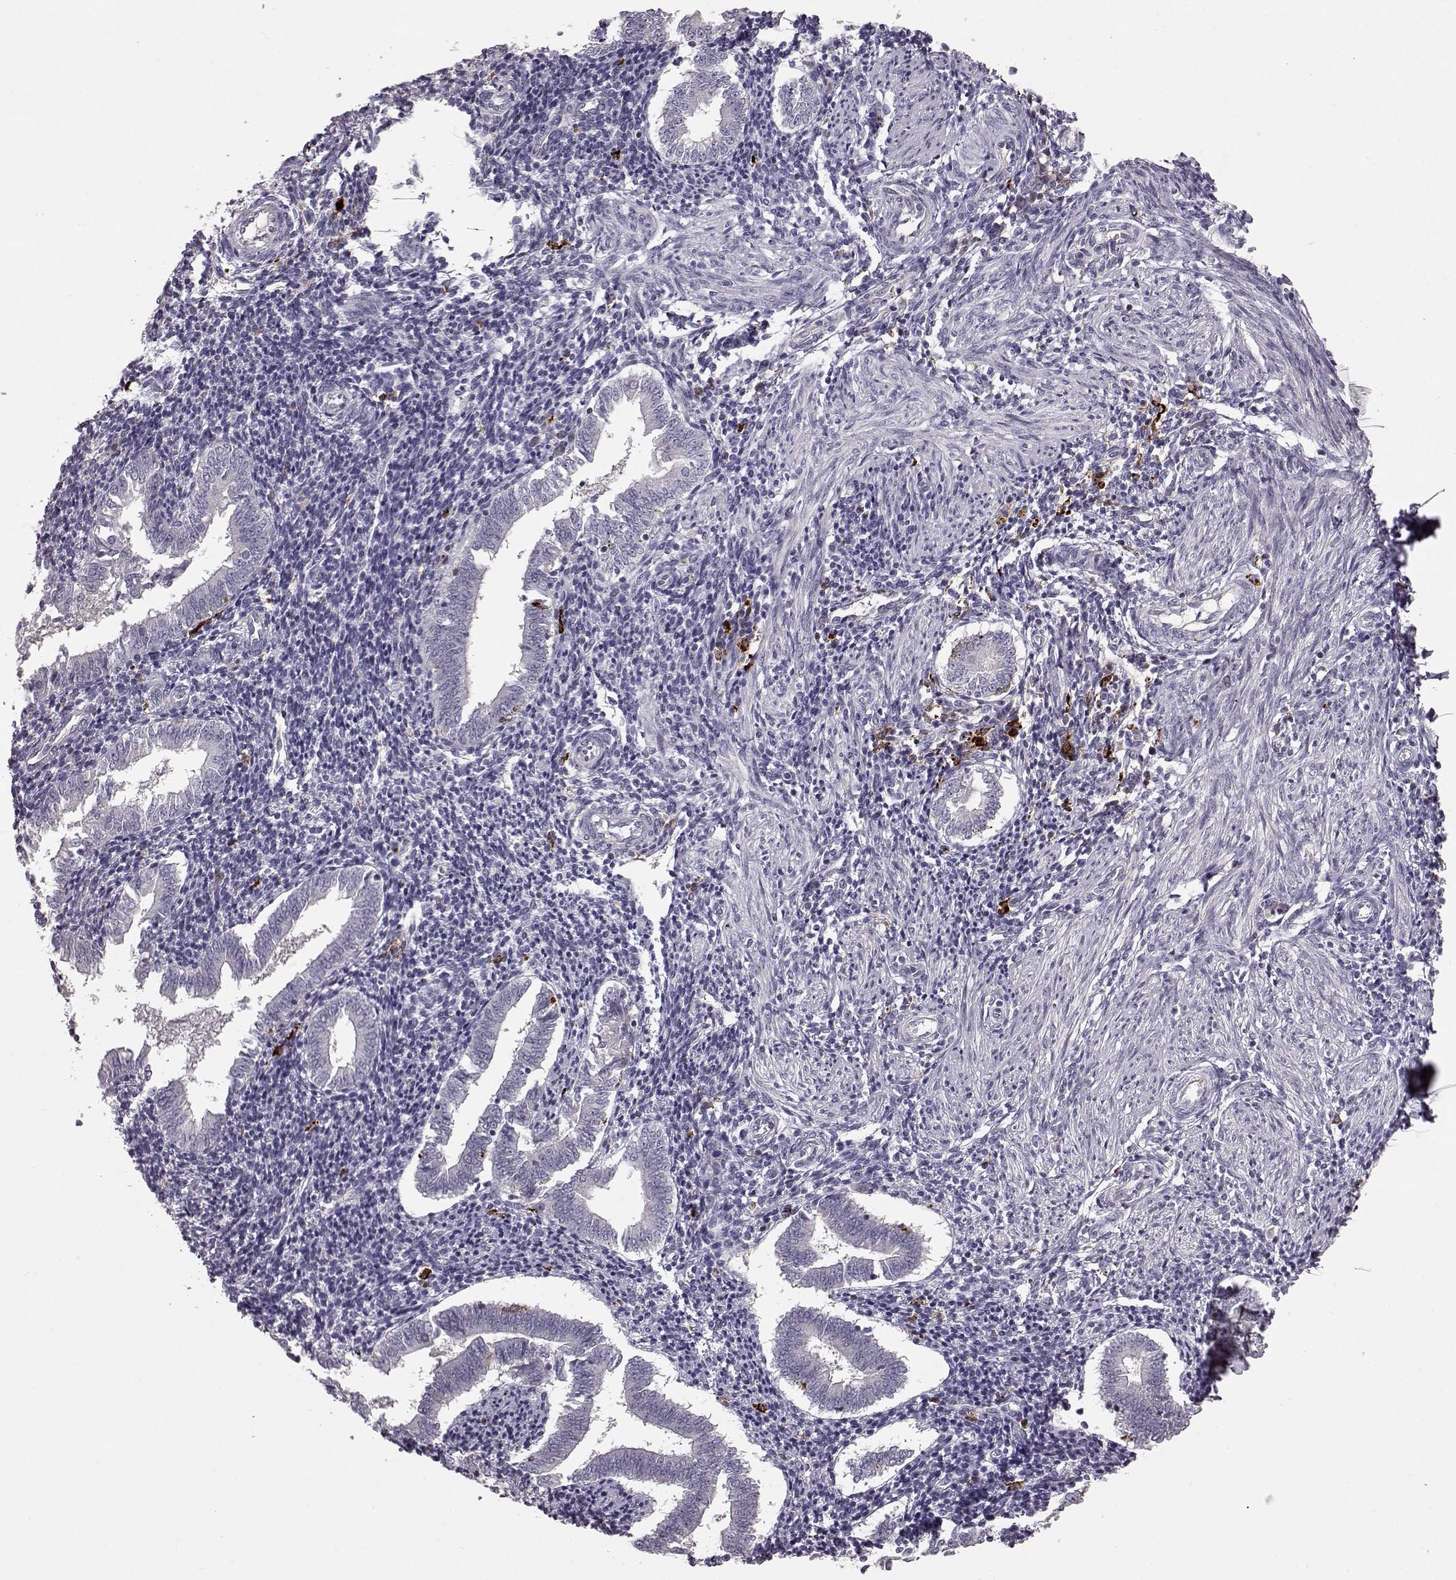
{"staining": {"intensity": "negative", "quantity": "none", "location": "none"}, "tissue": "endometrium", "cell_type": "Cells in endometrial stroma", "image_type": "normal", "snomed": [{"axis": "morphology", "description": "Normal tissue, NOS"}, {"axis": "topography", "description": "Endometrium"}], "caption": "Immunohistochemistry micrograph of unremarkable endometrium: human endometrium stained with DAB (3,3'-diaminobenzidine) reveals no significant protein staining in cells in endometrial stroma.", "gene": "CCNF", "patient": {"sex": "female", "age": 25}}